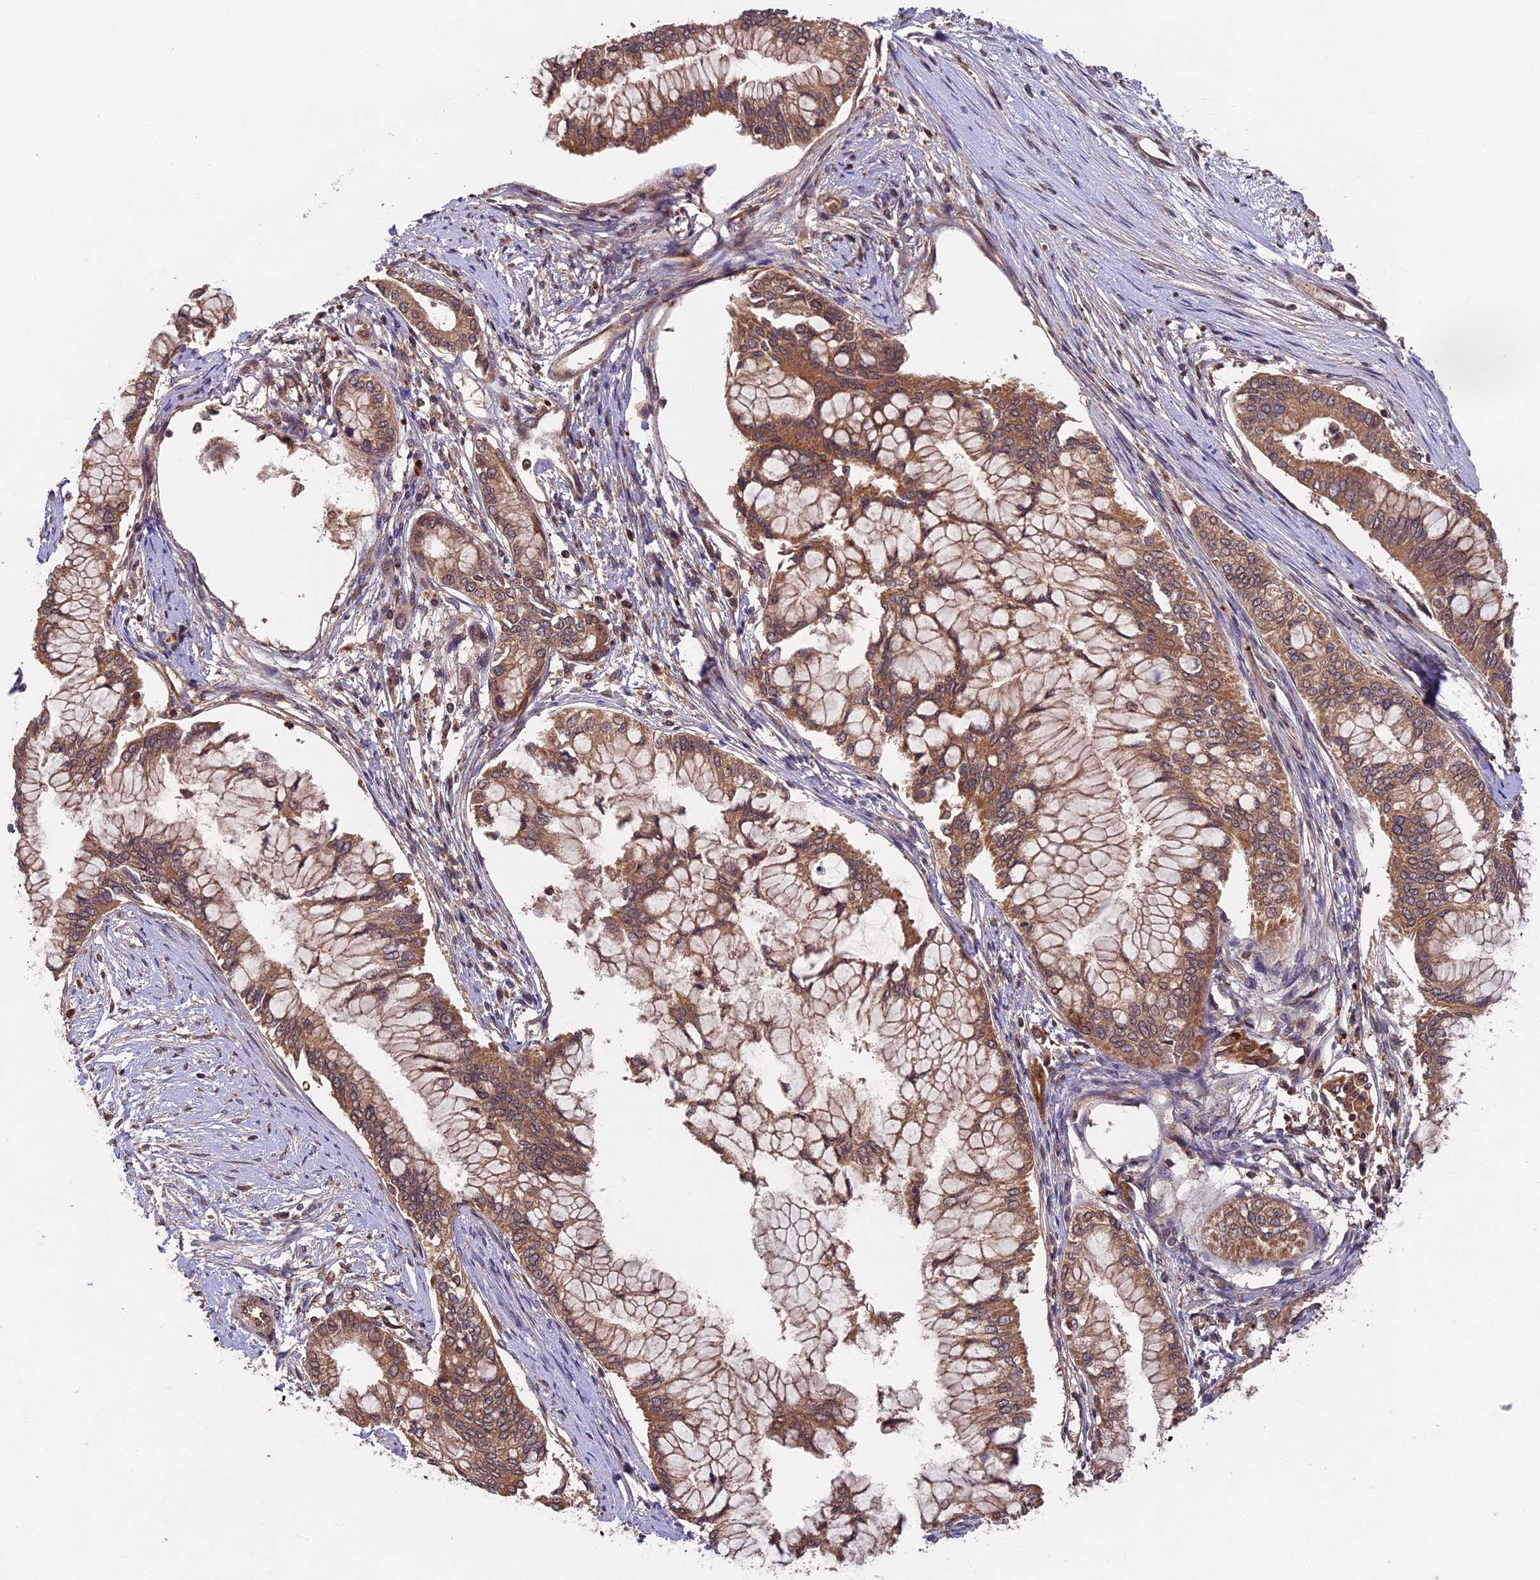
{"staining": {"intensity": "moderate", "quantity": ">75%", "location": "cytoplasmic/membranous"}, "tissue": "pancreatic cancer", "cell_type": "Tumor cells", "image_type": "cancer", "snomed": [{"axis": "morphology", "description": "Adenocarcinoma, NOS"}, {"axis": "topography", "description": "Pancreas"}], "caption": "High-magnification brightfield microscopy of pancreatic cancer stained with DAB (3,3'-diaminobenzidine) (brown) and counterstained with hematoxylin (blue). tumor cells exhibit moderate cytoplasmic/membranous positivity is seen in approximately>75% of cells. (Brightfield microscopy of DAB IHC at high magnification).", "gene": "CHAC1", "patient": {"sex": "male", "age": 46}}